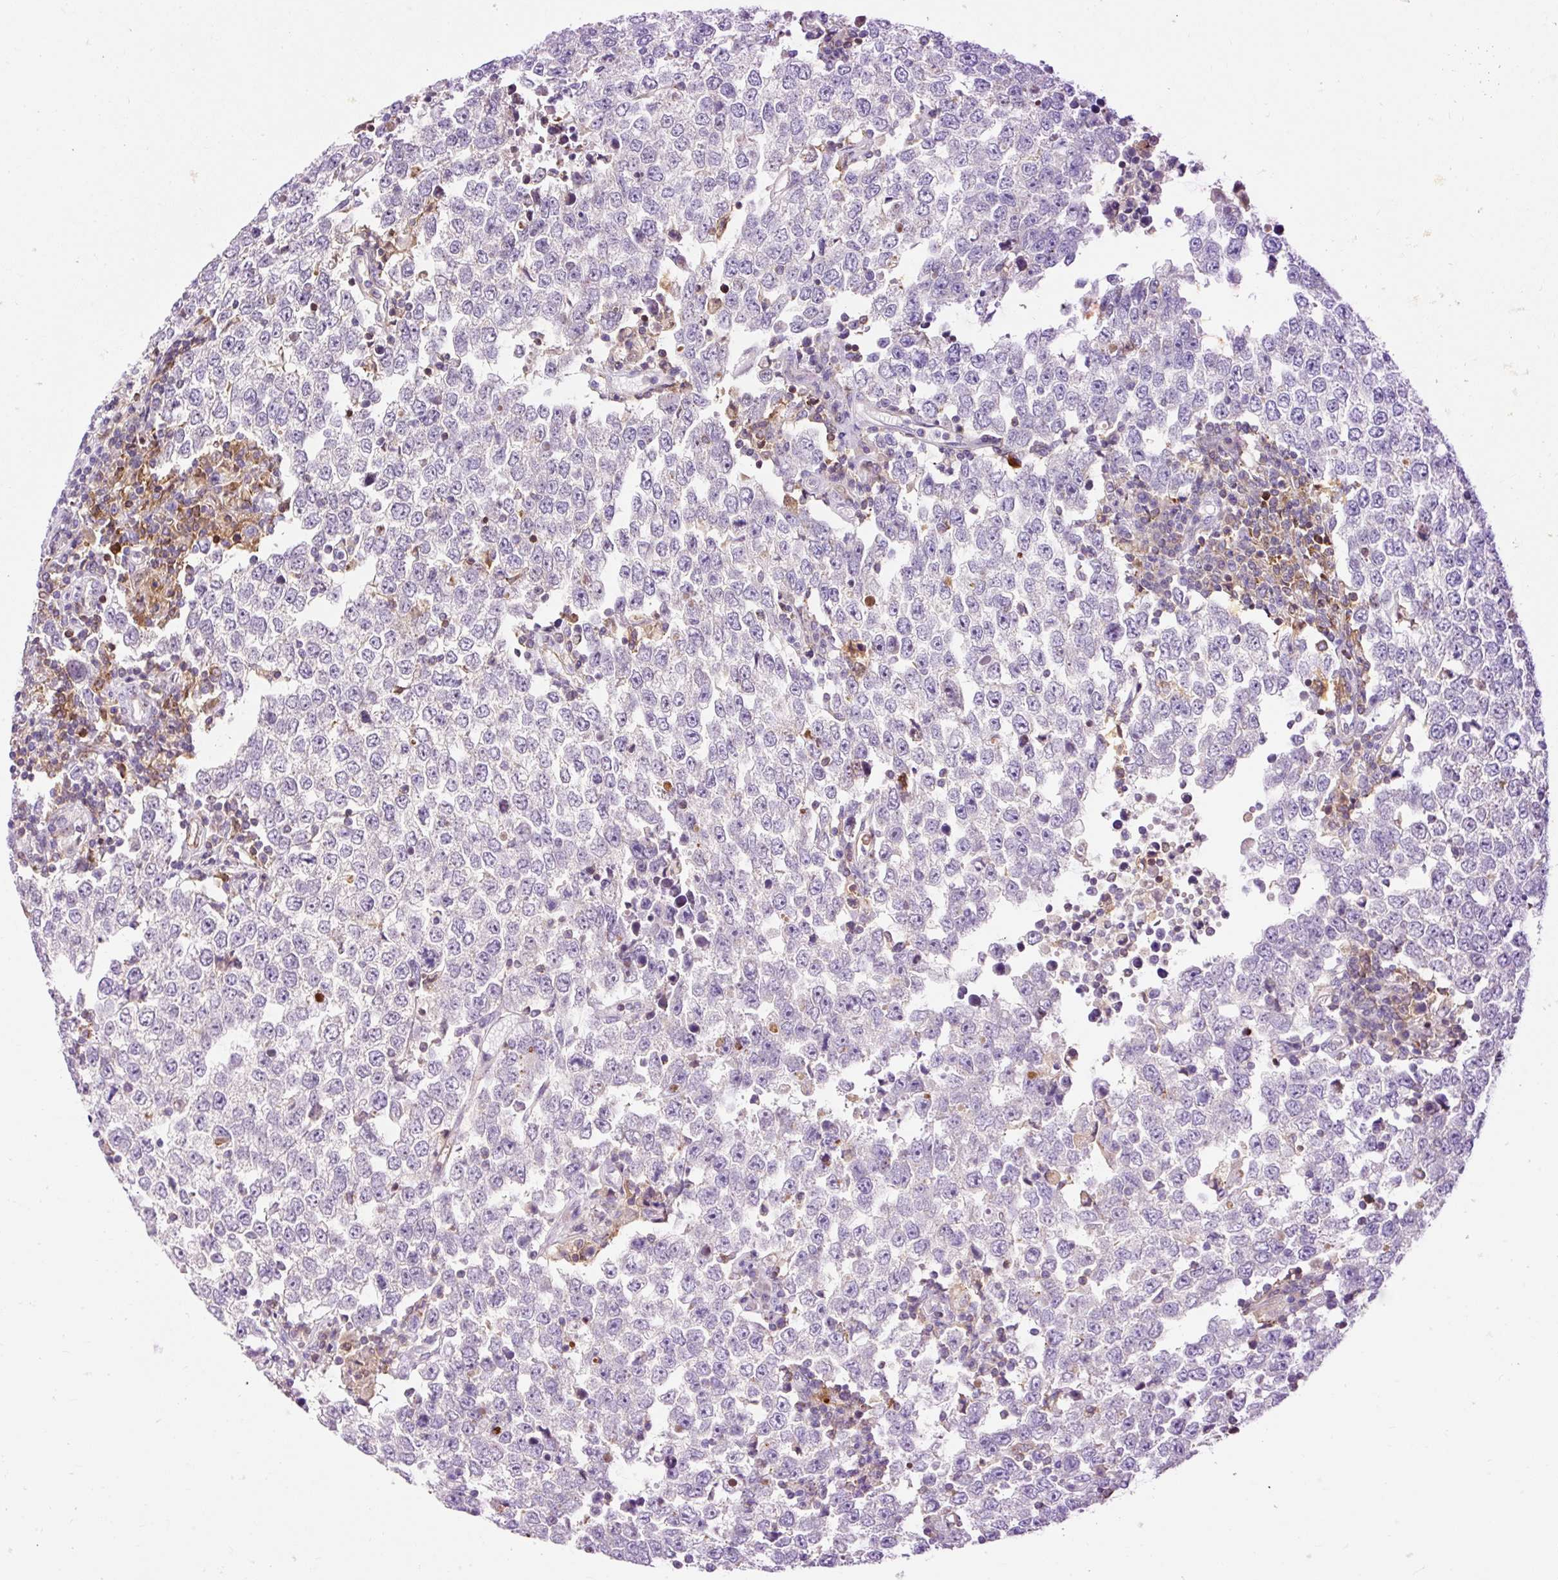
{"staining": {"intensity": "negative", "quantity": "none", "location": "none"}, "tissue": "testis cancer", "cell_type": "Tumor cells", "image_type": "cancer", "snomed": [{"axis": "morphology", "description": "Seminoma, NOS"}, {"axis": "morphology", "description": "Carcinoma, Embryonal, NOS"}, {"axis": "topography", "description": "Testis"}], "caption": "The immunohistochemistry image has no significant expression in tumor cells of testis cancer (embryonal carcinoma) tissue. (DAB immunohistochemistry visualized using brightfield microscopy, high magnification).", "gene": "CD83", "patient": {"sex": "male", "age": 28}}